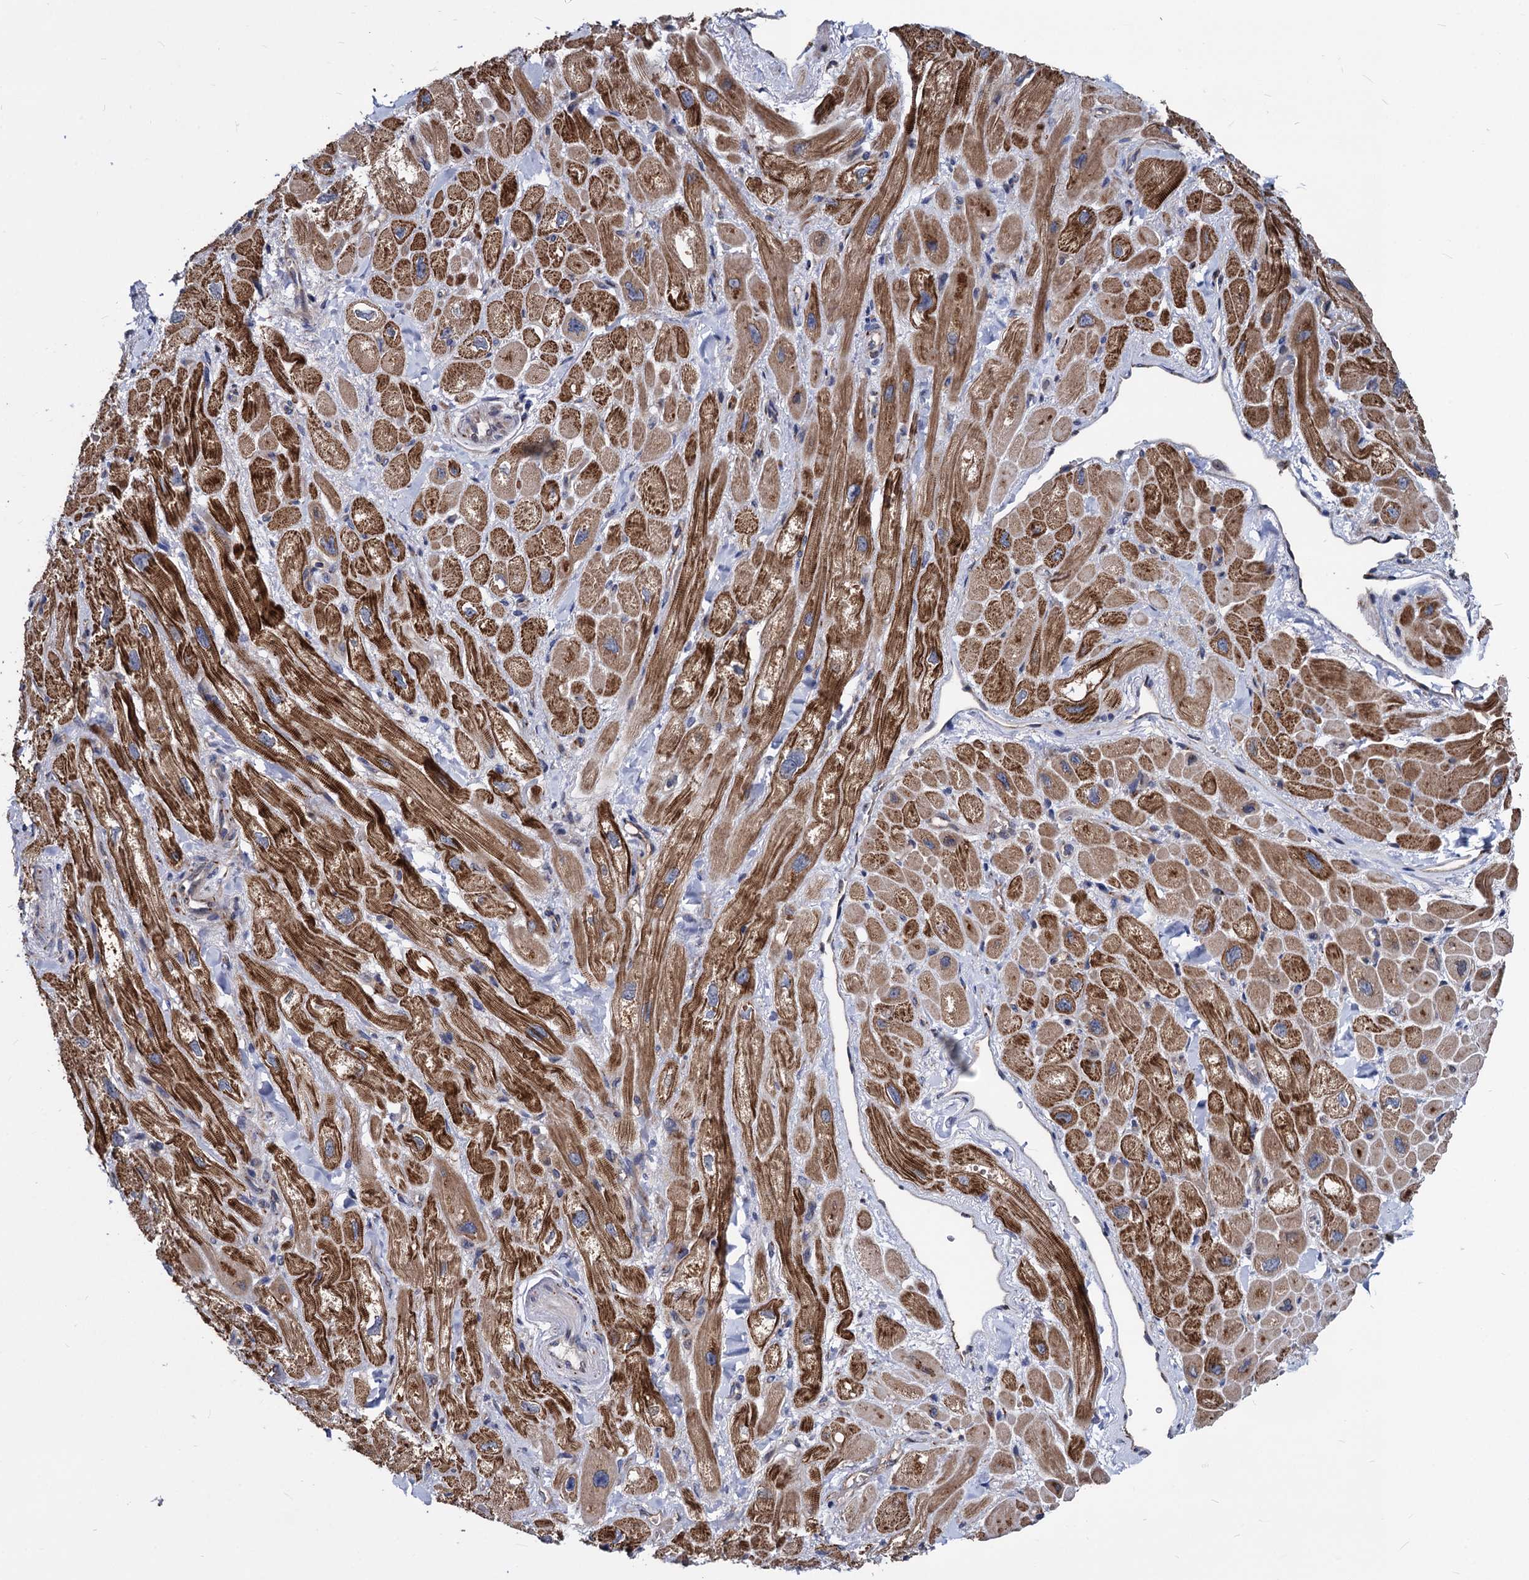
{"staining": {"intensity": "strong", "quantity": ">75%", "location": "cytoplasmic/membranous"}, "tissue": "heart muscle", "cell_type": "Cardiomyocytes", "image_type": "normal", "snomed": [{"axis": "morphology", "description": "Normal tissue, NOS"}, {"axis": "topography", "description": "Heart"}], "caption": "An IHC micrograph of unremarkable tissue is shown. Protein staining in brown labels strong cytoplasmic/membranous positivity in heart muscle within cardiomyocytes.", "gene": "SMAGP", "patient": {"sex": "male", "age": 65}}